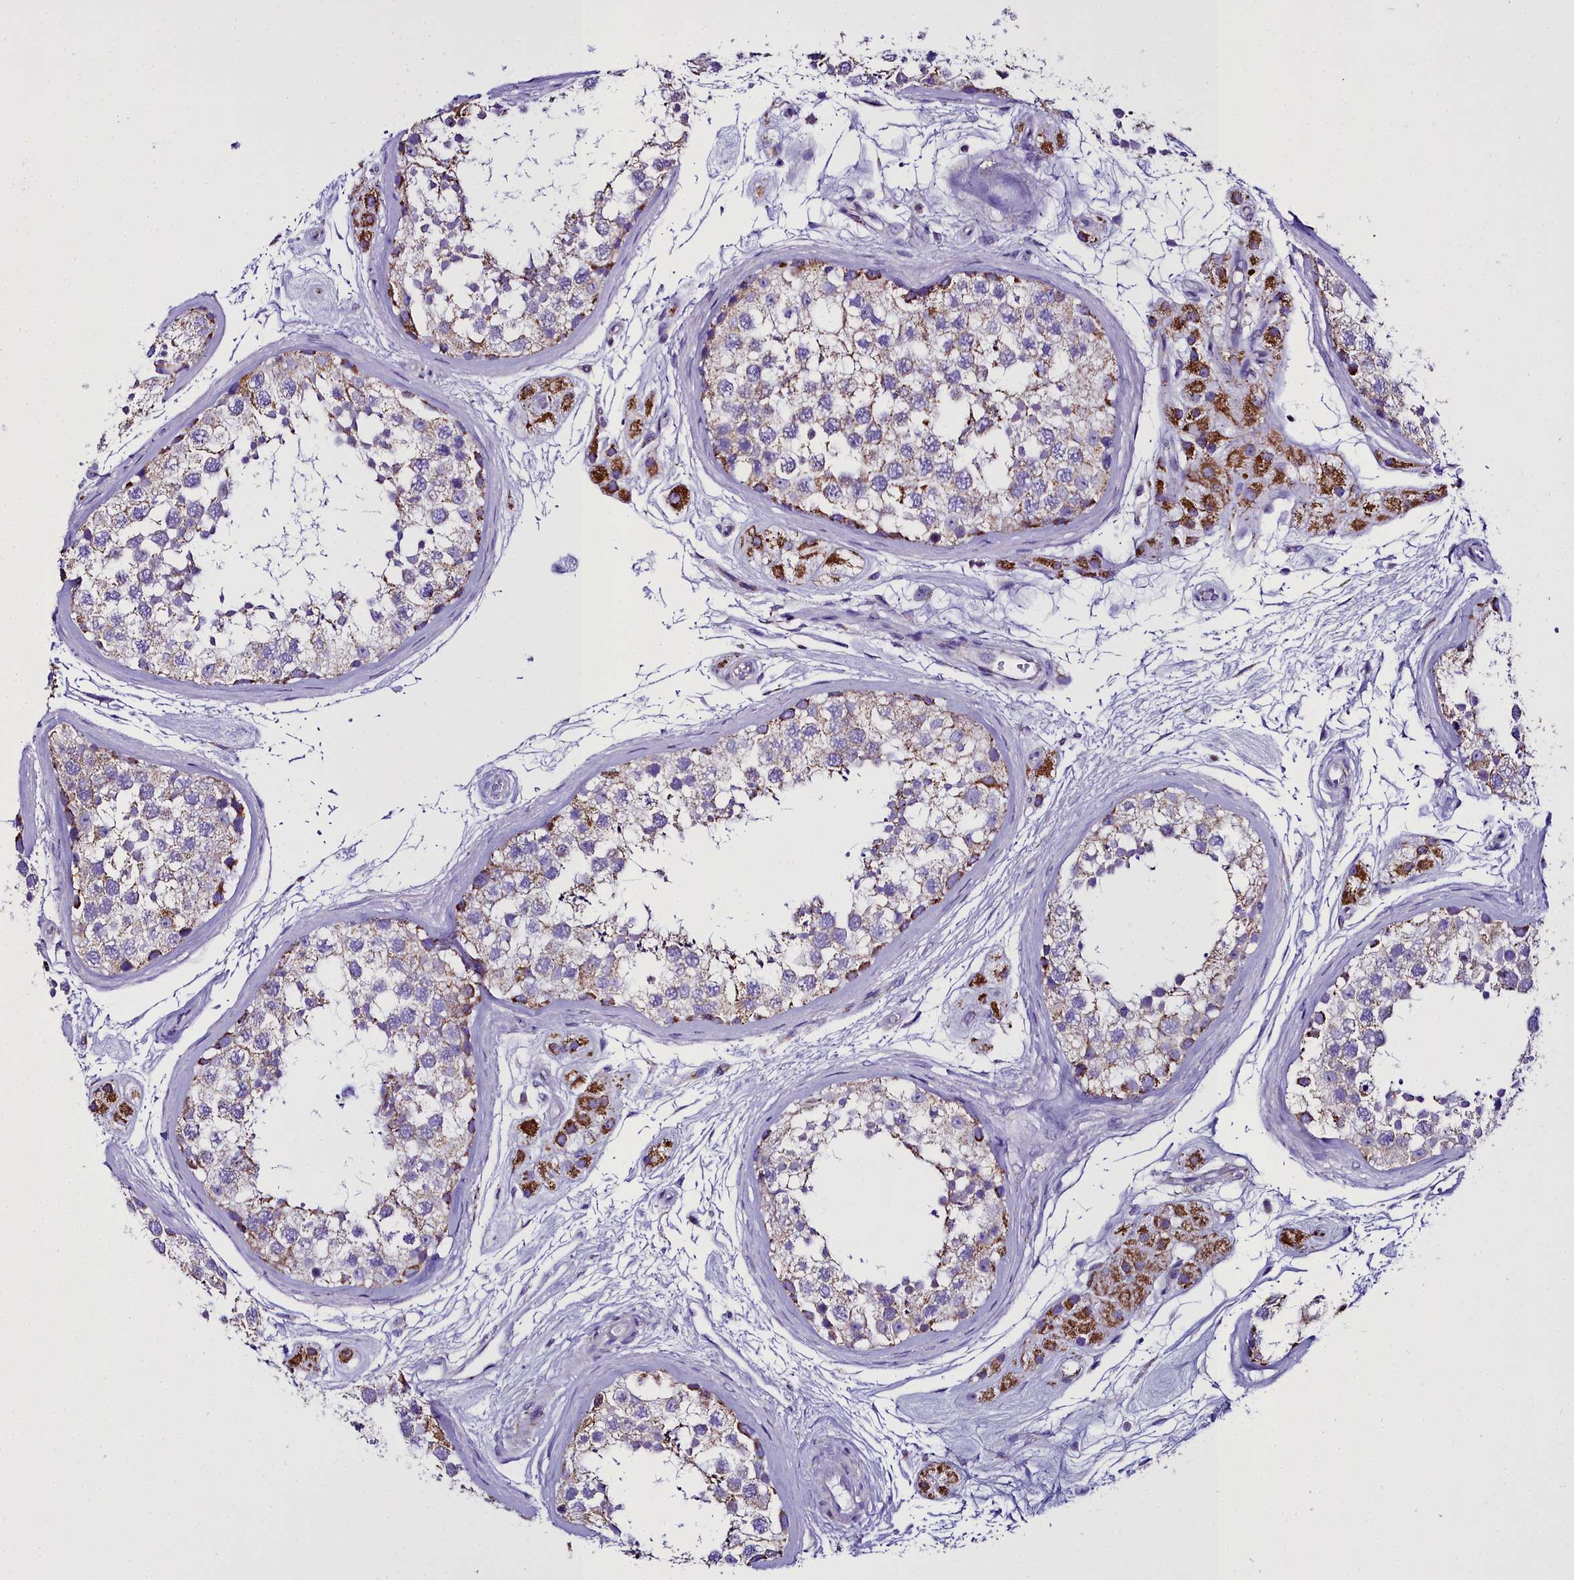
{"staining": {"intensity": "moderate", "quantity": "25%-75%", "location": "cytoplasmic/membranous"}, "tissue": "testis", "cell_type": "Cells in seminiferous ducts", "image_type": "normal", "snomed": [{"axis": "morphology", "description": "Normal tissue, NOS"}, {"axis": "topography", "description": "Testis"}], "caption": "Protein staining demonstrates moderate cytoplasmic/membranous staining in about 25%-75% of cells in seminiferous ducts in benign testis.", "gene": "WDFY3", "patient": {"sex": "male", "age": 56}}